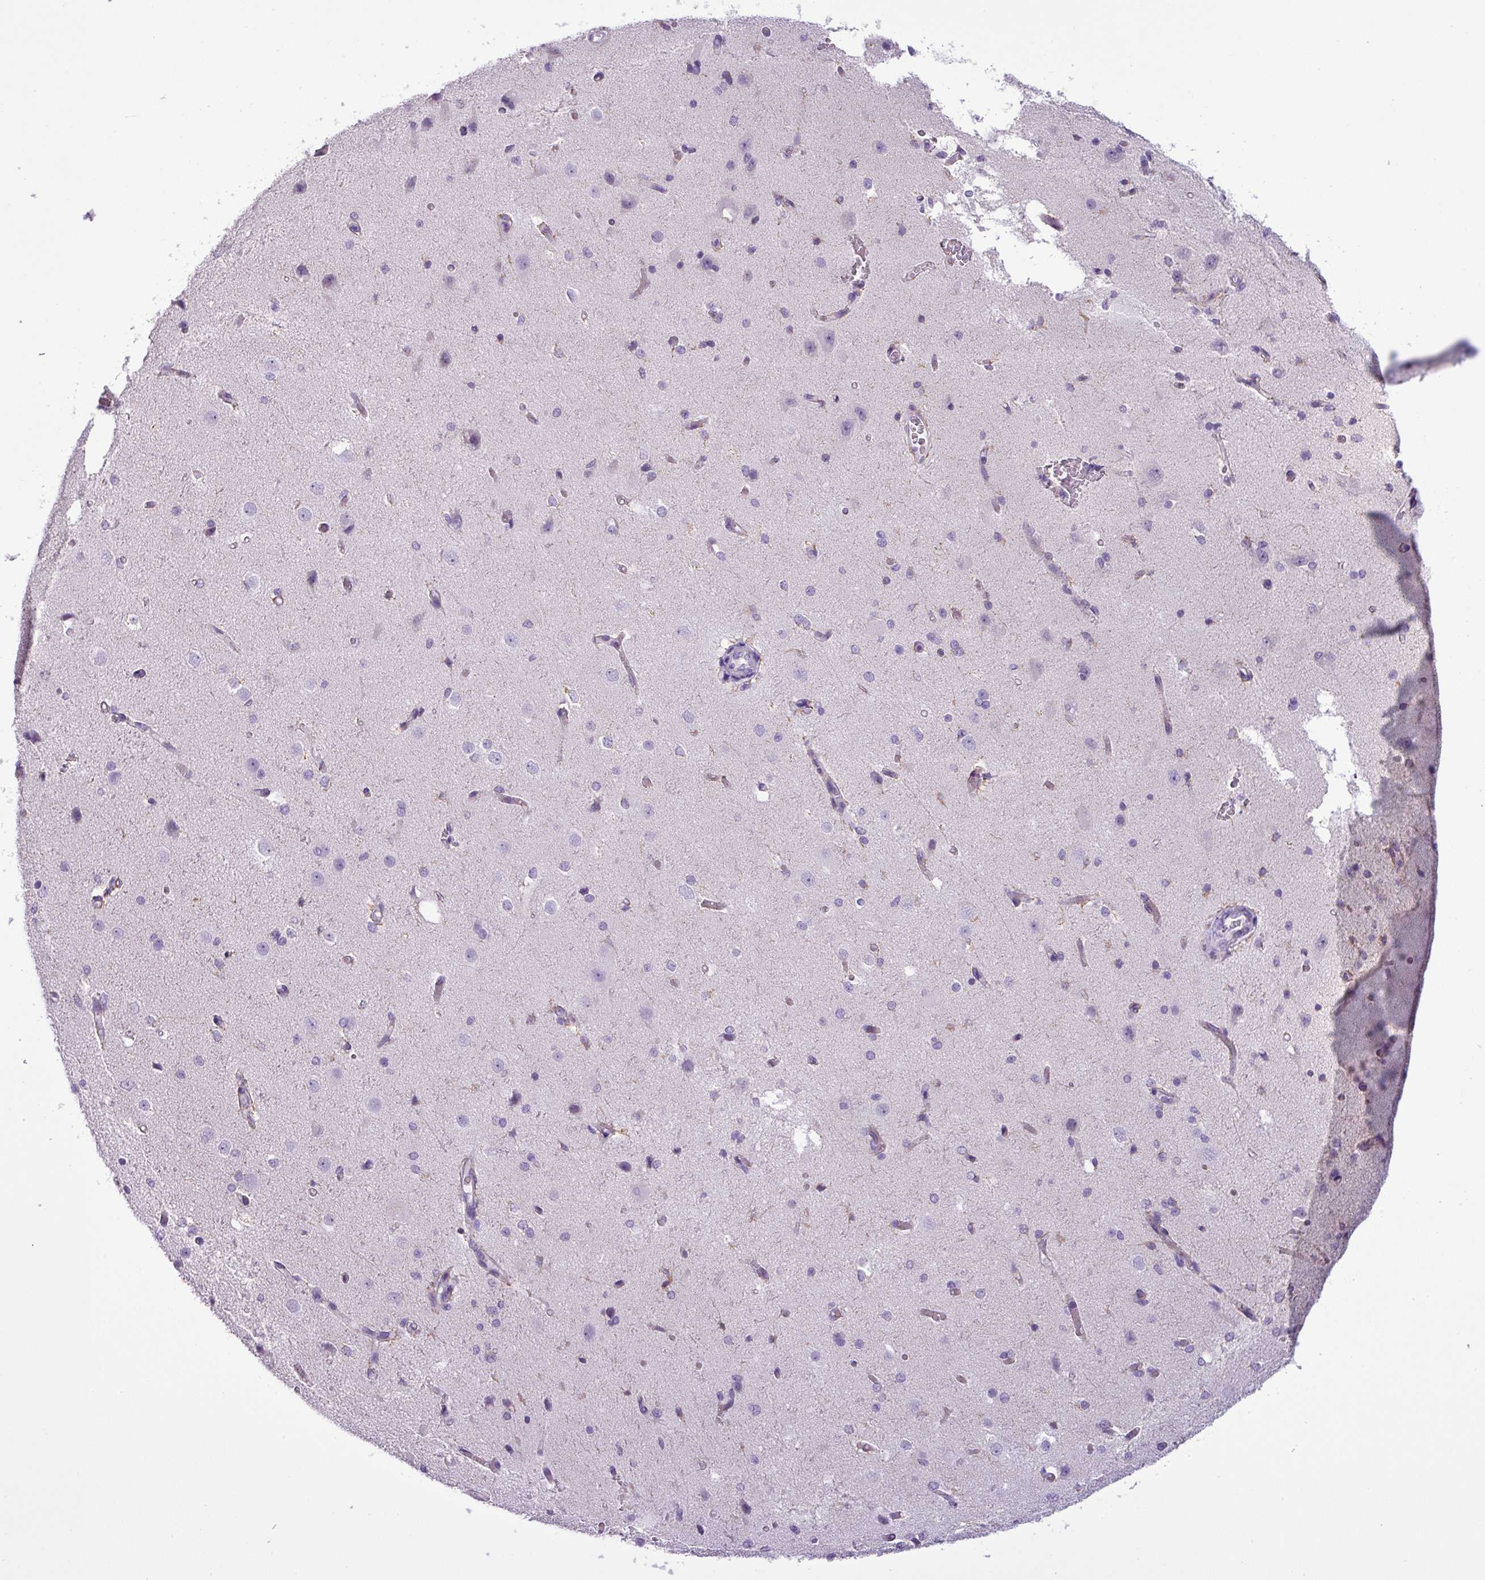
{"staining": {"intensity": "moderate", "quantity": "25%-75%", "location": "cytoplasmic/membranous"}, "tissue": "cerebral cortex", "cell_type": "Endothelial cells", "image_type": "normal", "snomed": [{"axis": "morphology", "description": "Normal tissue, NOS"}, {"axis": "morphology", "description": "Inflammation, NOS"}, {"axis": "topography", "description": "Cerebral cortex"}], "caption": "Cerebral cortex was stained to show a protein in brown. There is medium levels of moderate cytoplasmic/membranous staining in approximately 25%-75% of endothelial cells. (IHC, brightfield microscopy, high magnification).", "gene": "ZNF667", "patient": {"sex": "male", "age": 6}}